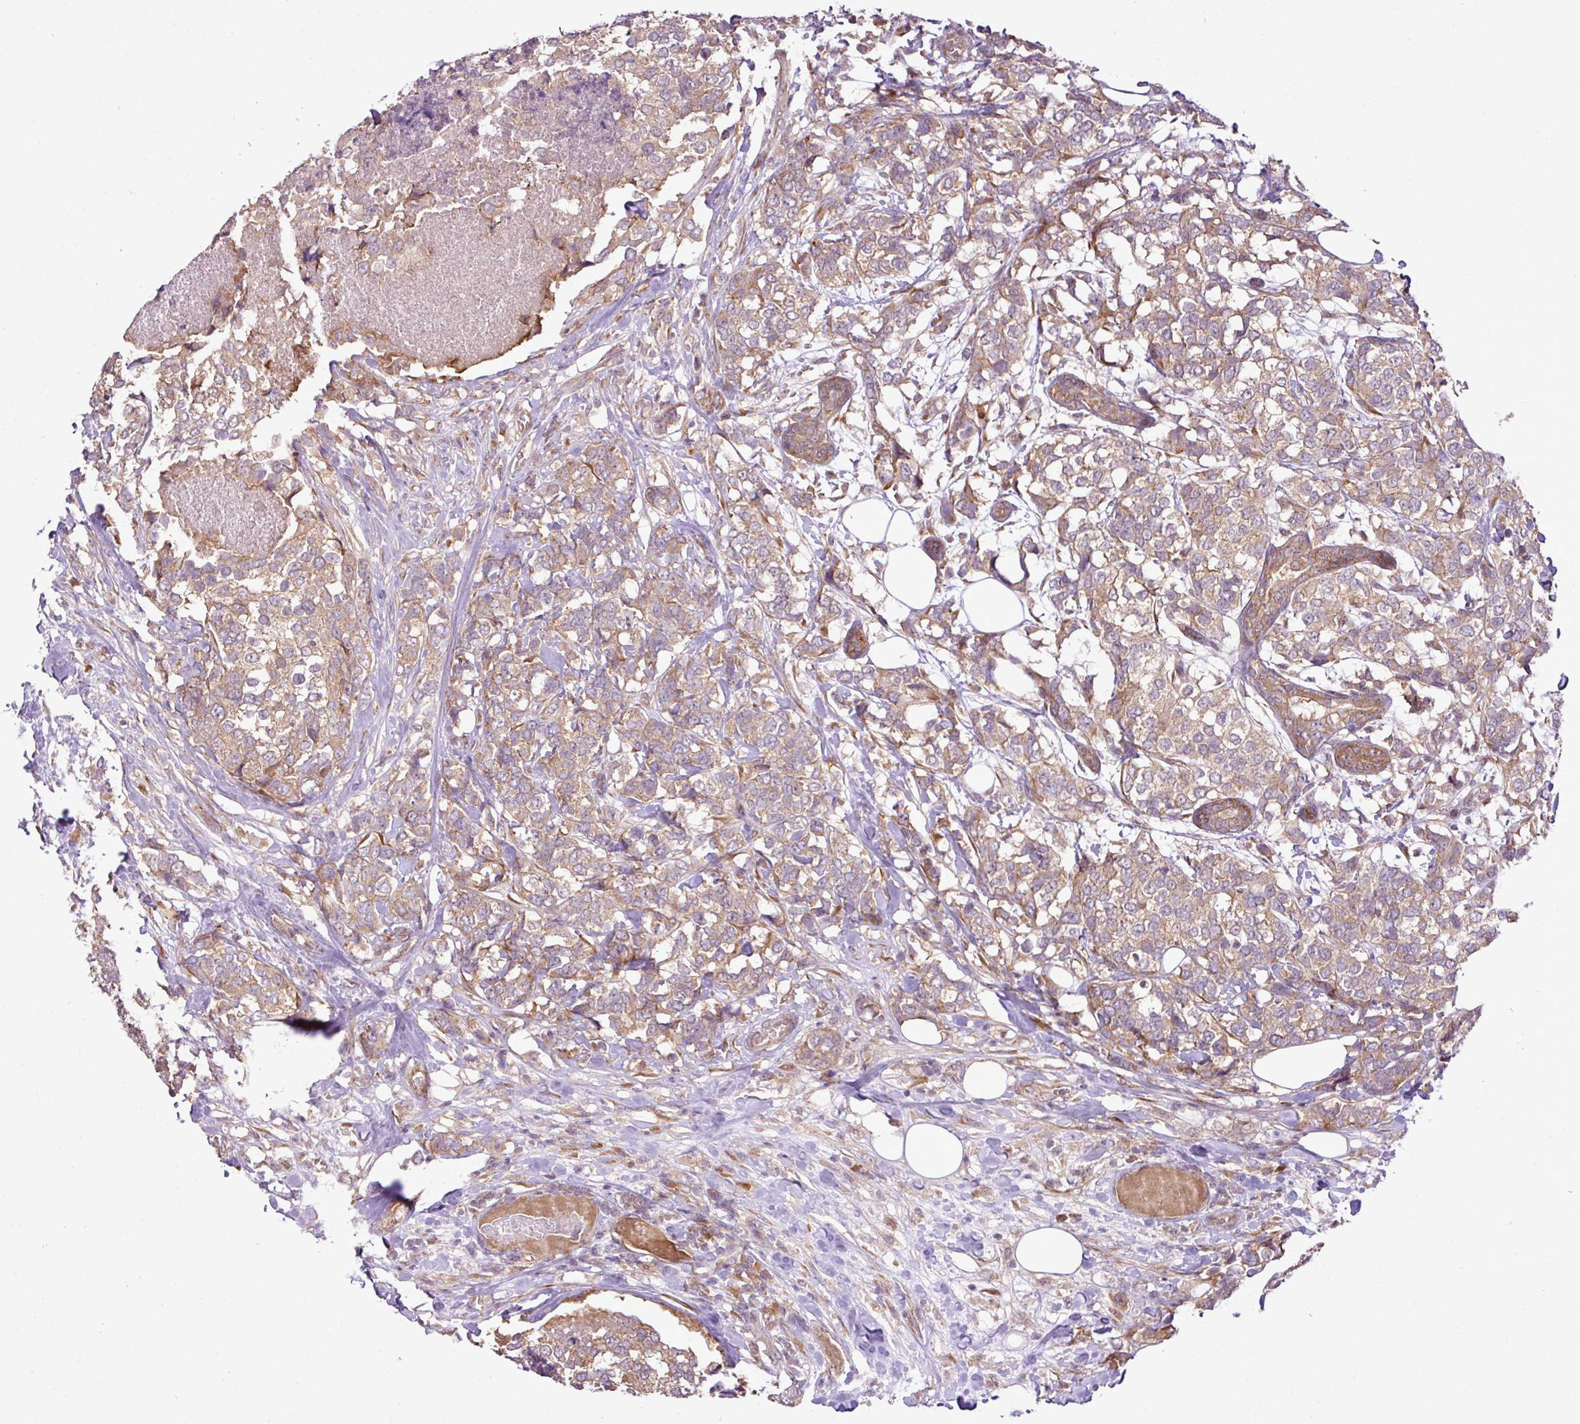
{"staining": {"intensity": "moderate", "quantity": ">75%", "location": "cytoplasmic/membranous"}, "tissue": "breast cancer", "cell_type": "Tumor cells", "image_type": "cancer", "snomed": [{"axis": "morphology", "description": "Lobular carcinoma"}, {"axis": "topography", "description": "Breast"}], "caption": "Protein analysis of breast lobular carcinoma tissue demonstrates moderate cytoplasmic/membranous staining in approximately >75% of tumor cells.", "gene": "DNAAF4", "patient": {"sex": "female", "age": 59}}